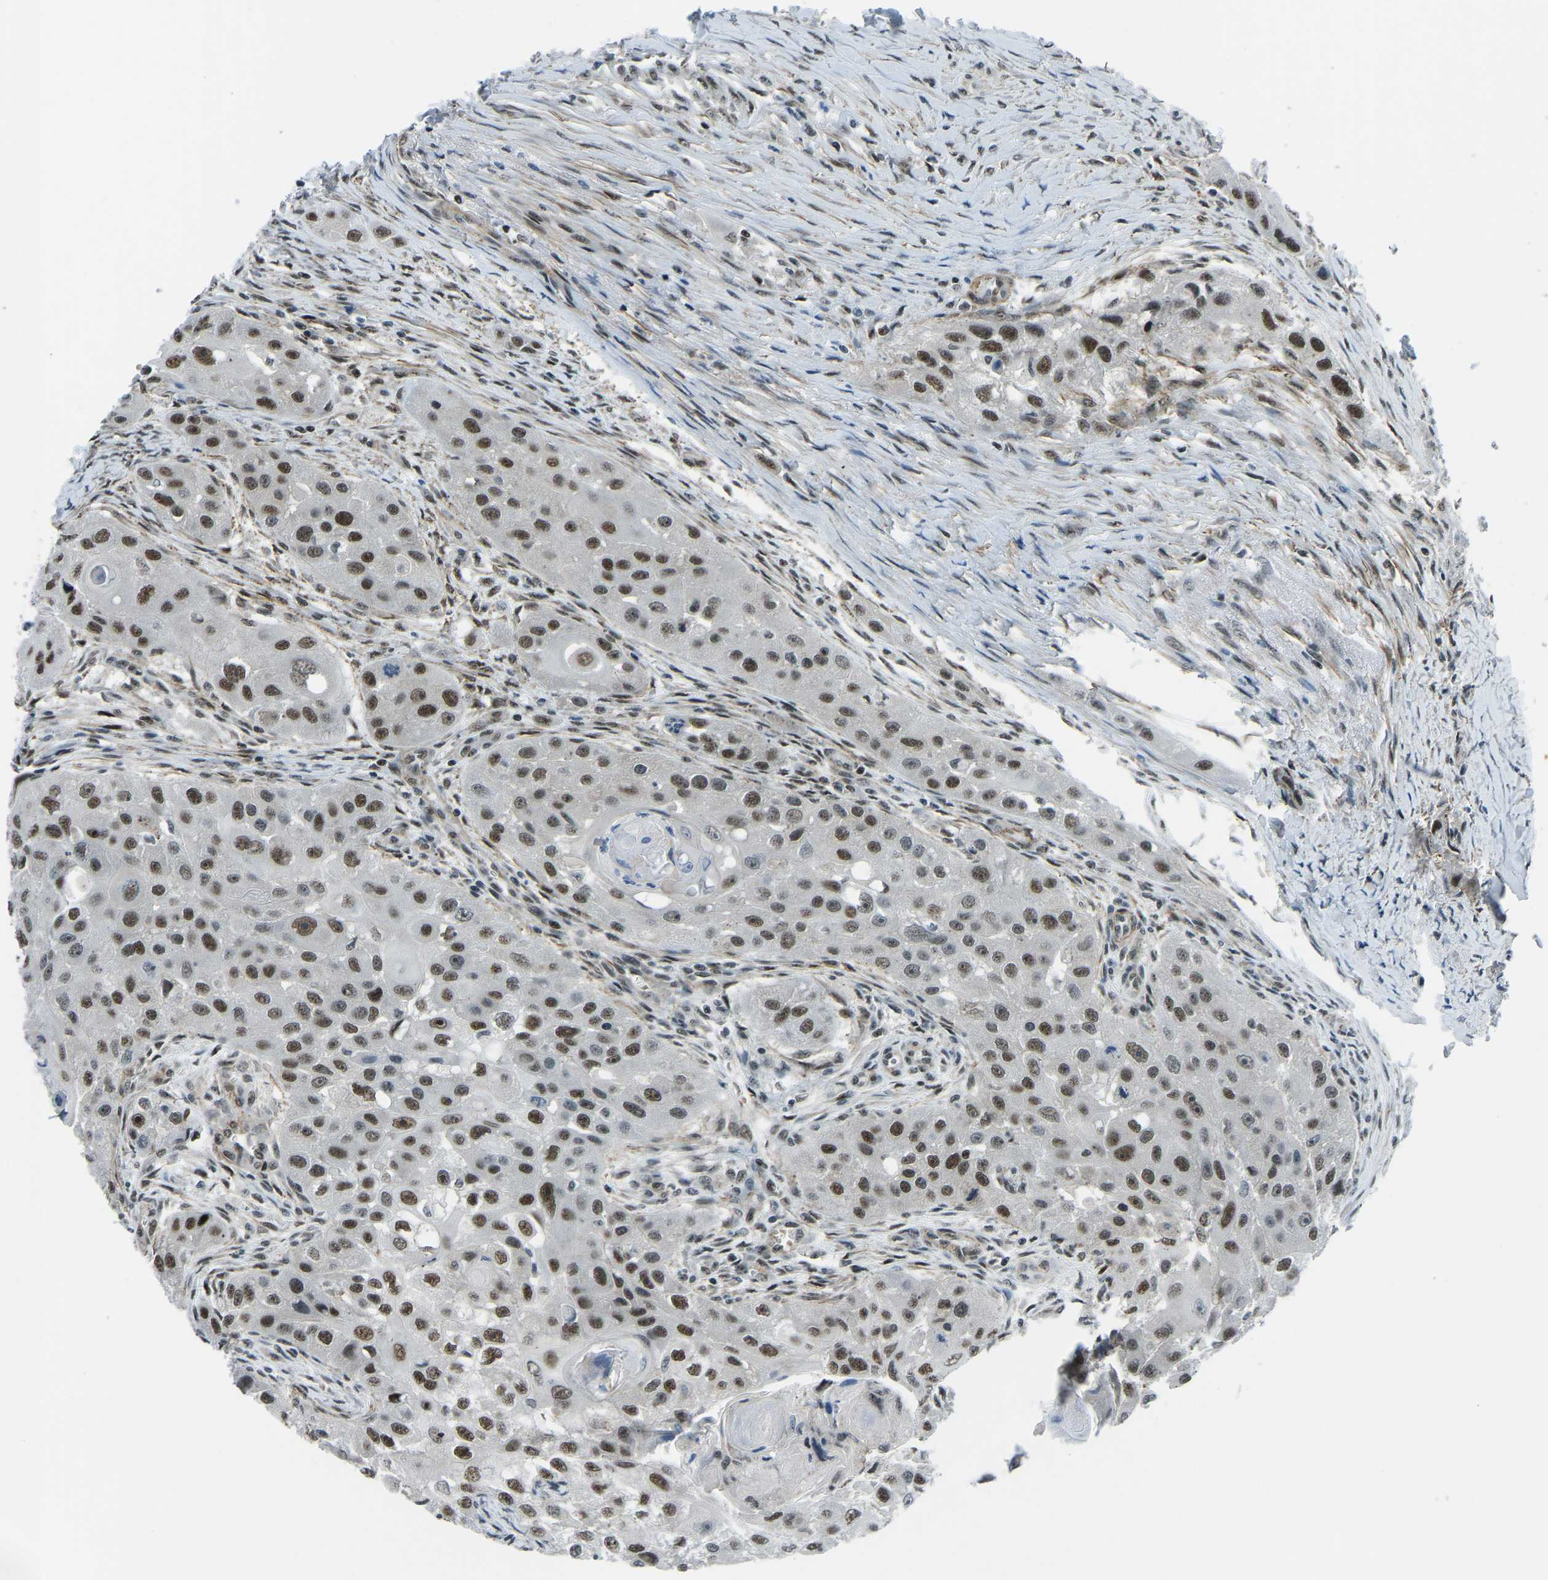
{"staining": {"intensity": "moderate", "quantity": ">75%", "location": "nuclear"}, "tissue": "head and neck cancer", "cell_type": "Tumor cells", "image_type": "cancer", "snomed": [{"axis": "morphology", "description": "Normal tissue, NOS"}, {"axis": "morphology", "description": "Squamous cell carcinoma, NOS"}, {"axis": "topography", "description": "Skeletal muscle"}, {"axis": "topography", "description": "Head-Neck"}], "caption": "Immunohistochemical staining of head and neck squamous cell carcinoma shows moderate nuclear protein expression in approximately >75% of tumor cells. (brown staining indicates protein expression, while blue staining denotes nuclei).", "gene": "PRCC", "patient": {"sex": "male", "age": 51}}